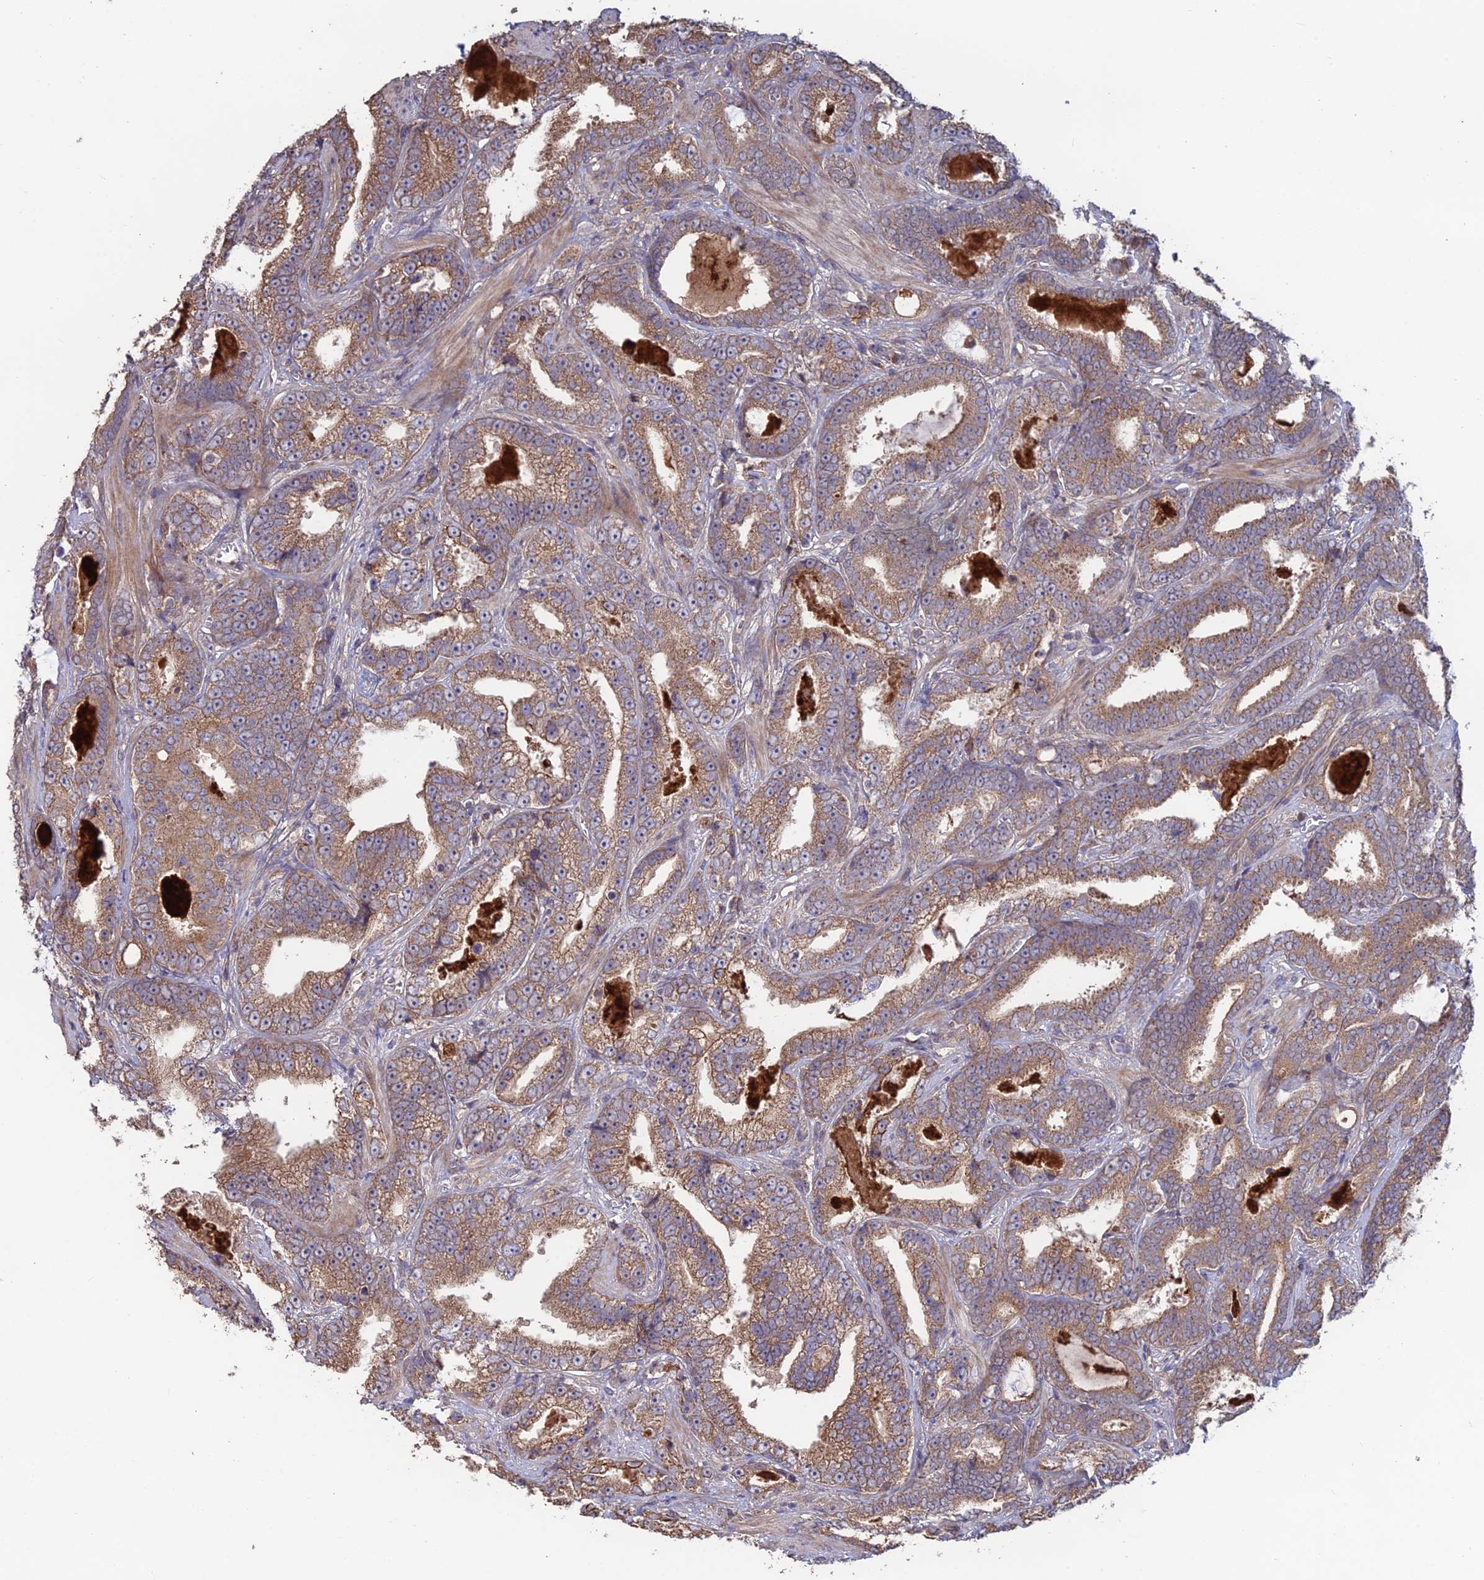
{"staining": {"intensity": "moderate", "quantity": ">75%", "location": "cytoplasmic/membranous"}, "tissue": "prostate cancer", "cell_type": "Tumor cells", "image_type": "cancer", "snomed": [{"axis": "morphology", "description": "Adenocarcinoma, High grade"}, {"axis": "topography", "description": "Prostate and seminal vesicle, NOS"}], "caption": "The micrograph reveals a brown stain indicating the presence of a protein in the cytoplasmic/membranous of tumor cells in prostate adenocarcinoma (high-grade).", "gene": "SHISA5", "patient": {"sex": "male", "age": 67}}